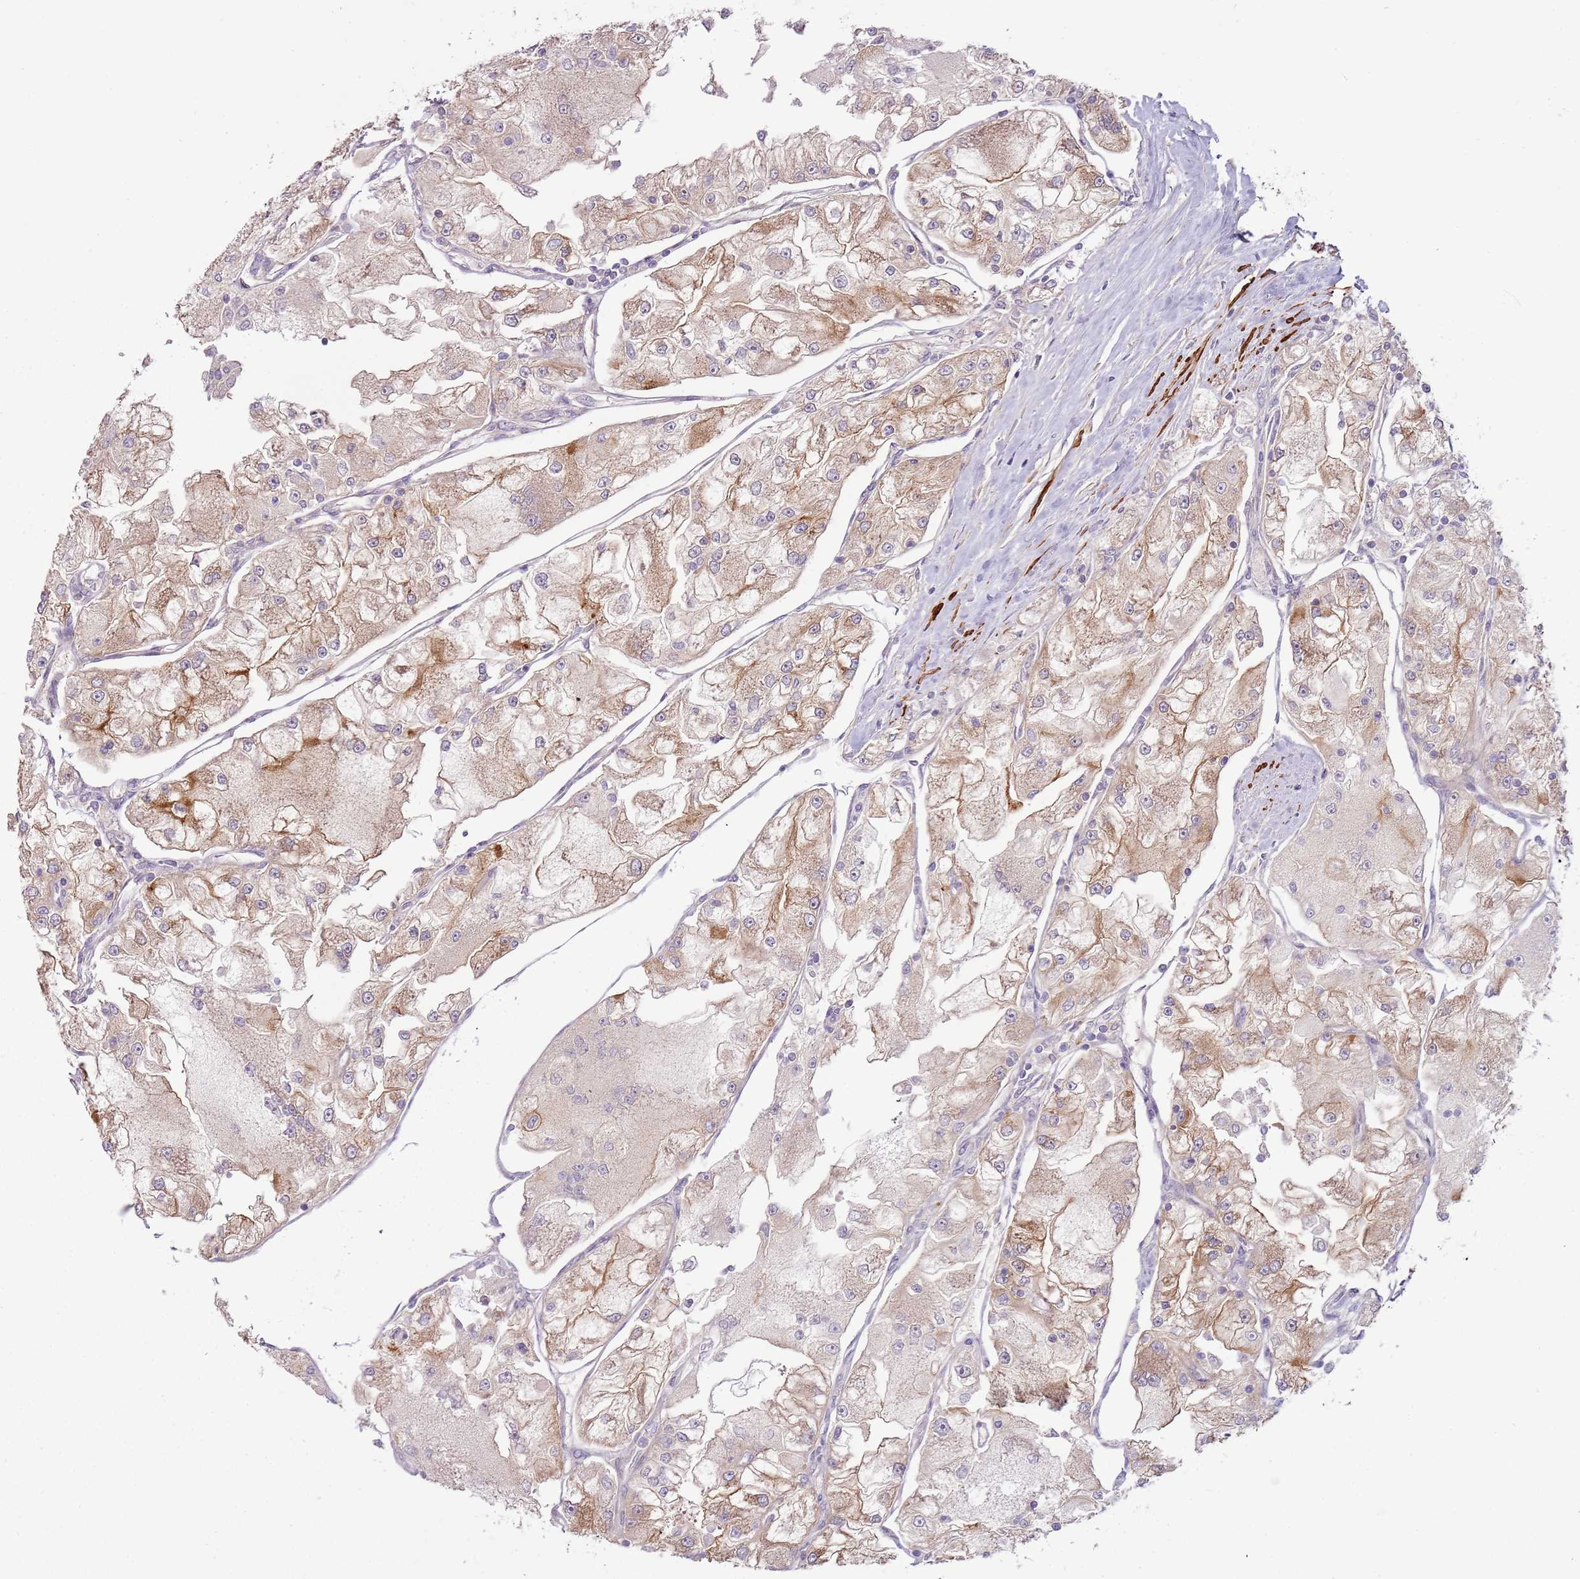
{"staining": {"intensity": "weak", "quantity": "25%-75%", "location": "cytoplasmic/membranous"}, "tissue": "renal cancer", "cell_type": "Tumor cells", "image_type": "cancer", "snomed": [{"axis": "morphology", "description": "Adenocarcinoma, NOS"}, {"axis": "topography", "description": "Kidney"}], "caption": "DAB immunohistochemical staining of renal cancer displays weak cytoplasmic/membranous protein staining in about 25%-75% of tumor cells.", "gene": "RNF128", "patient": {"sex": "female", "age": 72}}